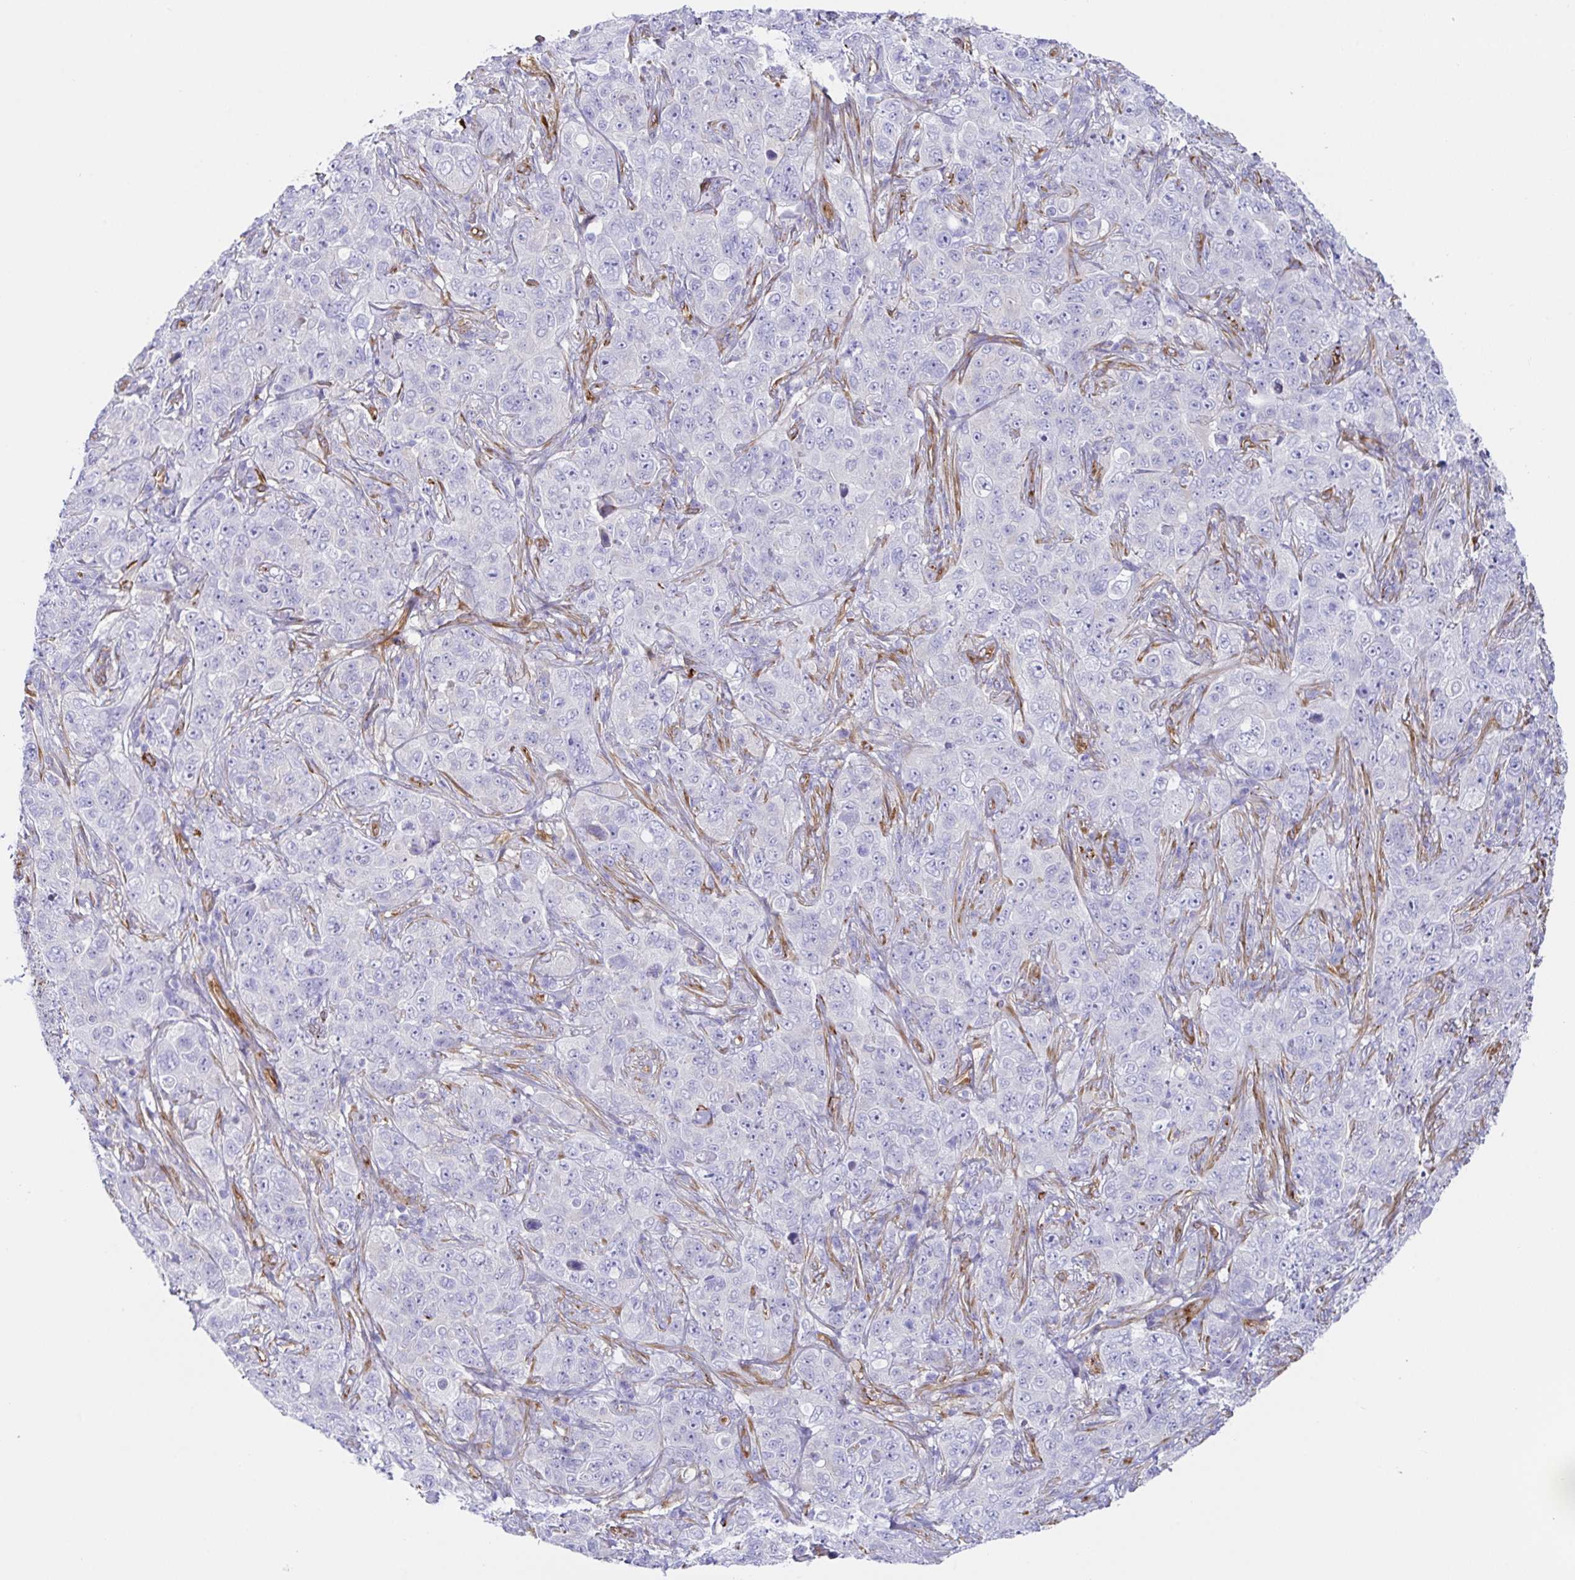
{"staining": {"intensity": "negative", "quantity": "none", "location": "none"}, "tissue": "pancreatic cancer", "cell_type": "Tumor cells", "image_type": "cancer", "snomed": [{"axis": "morphology", "description": "Adenocarcinoma, NOS"}, {"axis": "topography", "description": "Pancreas"}], "caption": "Tumor cells are negative for brown protein staining in pancreatic cancer (adenocarcinoma).", "gene": "DOCK1", "patient": {"sex": "male", "age": 68}}